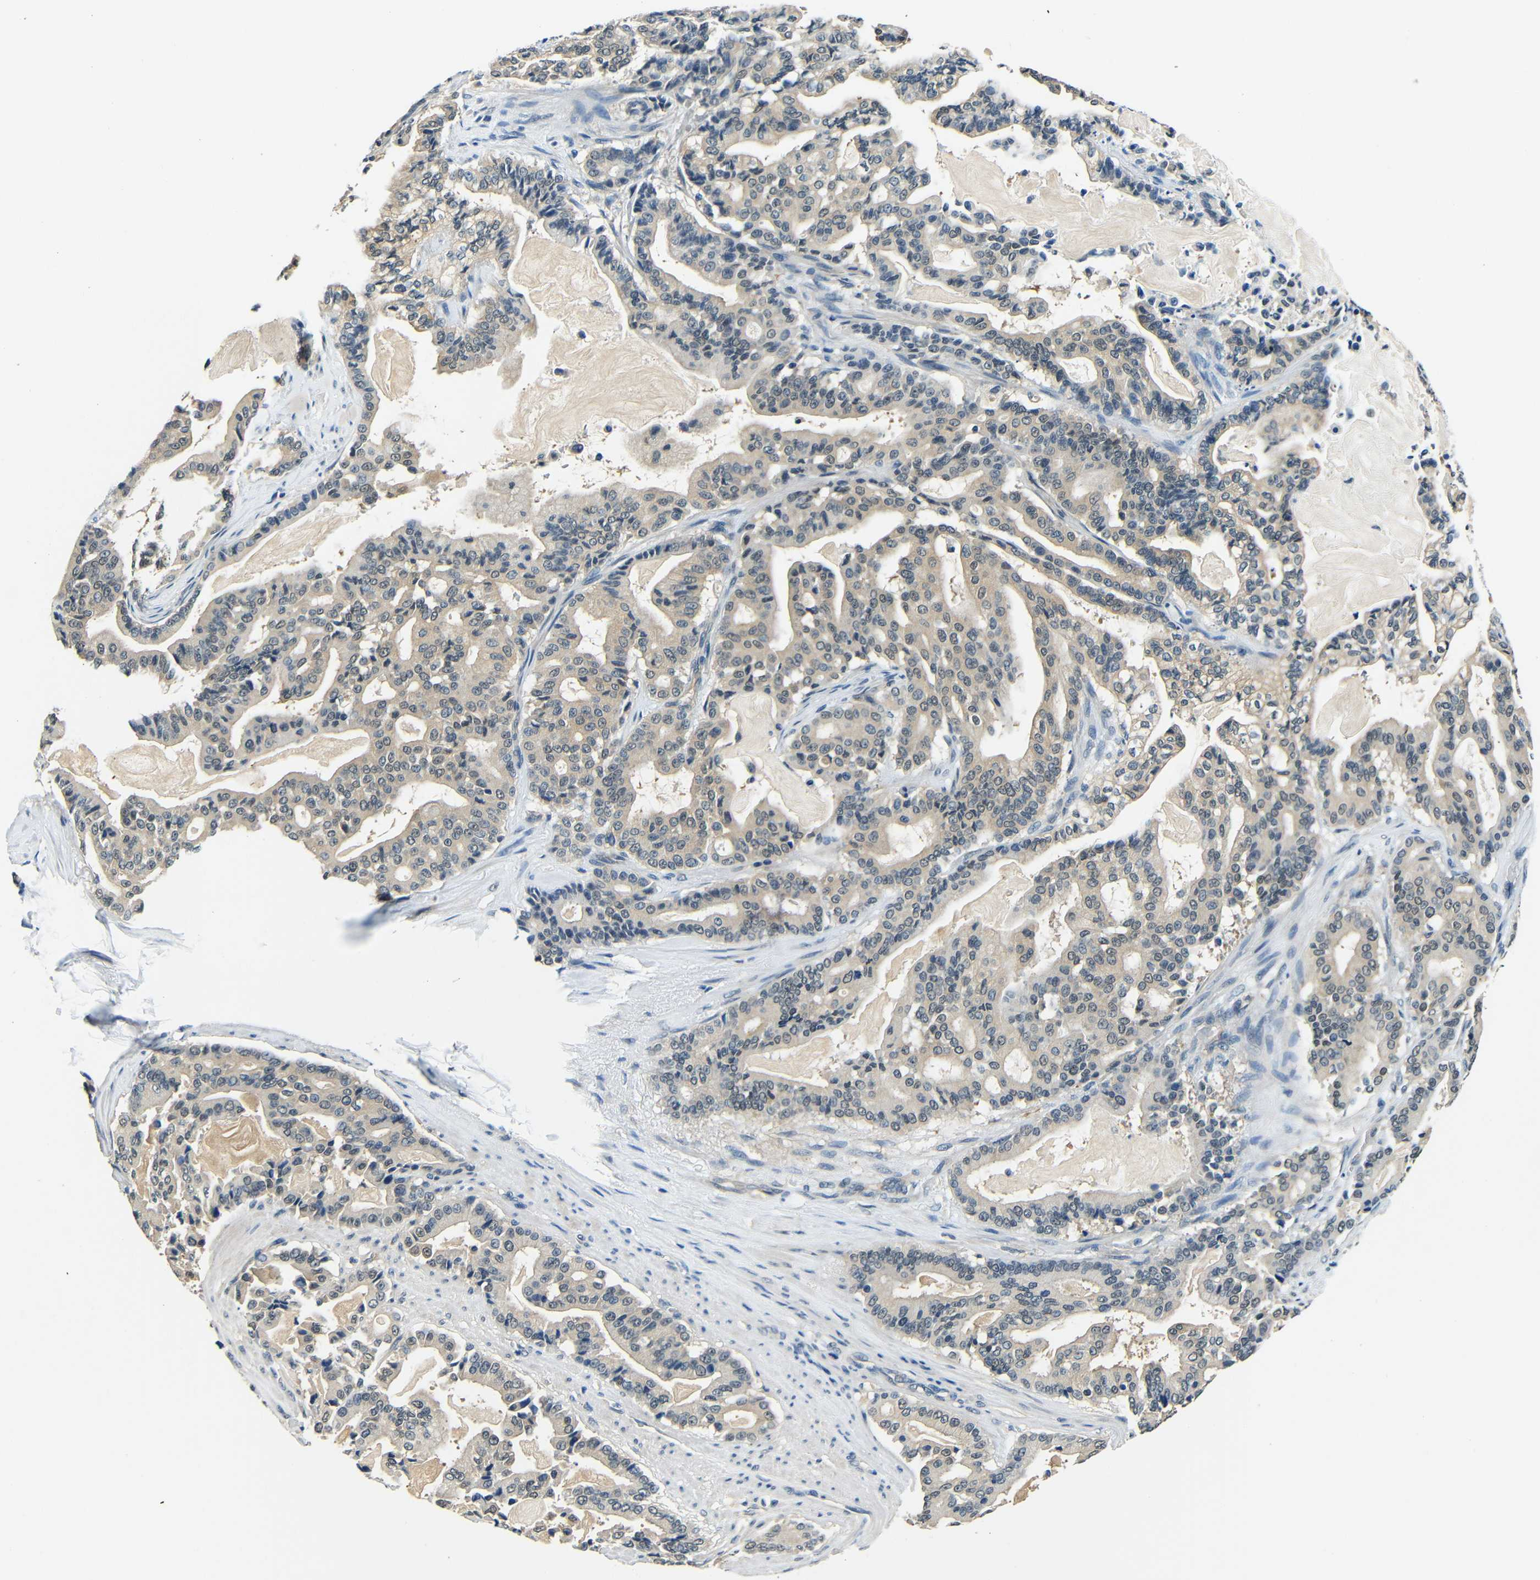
{"staining": {"intensity": "moderate", "quantity": ">75%", "location": "cytoplasmic/membranous"}, "tissue": "pancreatic cancer", "cell_type": "Tumor cells", "image_type": "cancer", "snomed": [{"axis": "morphology", "description": "Adenocarcinoma, NOS"}, {"axis": "topography", "description": "Pancreas"}], "caption": "Pancreatic adenocarcinoma stained for a protein (brown) demonstrates moderate cytoplasmic/membranous positive positivity in approximately >75% of tumor cells.", "gene": "ADAP1", "patient": {"sex": "male", "age": 63}}